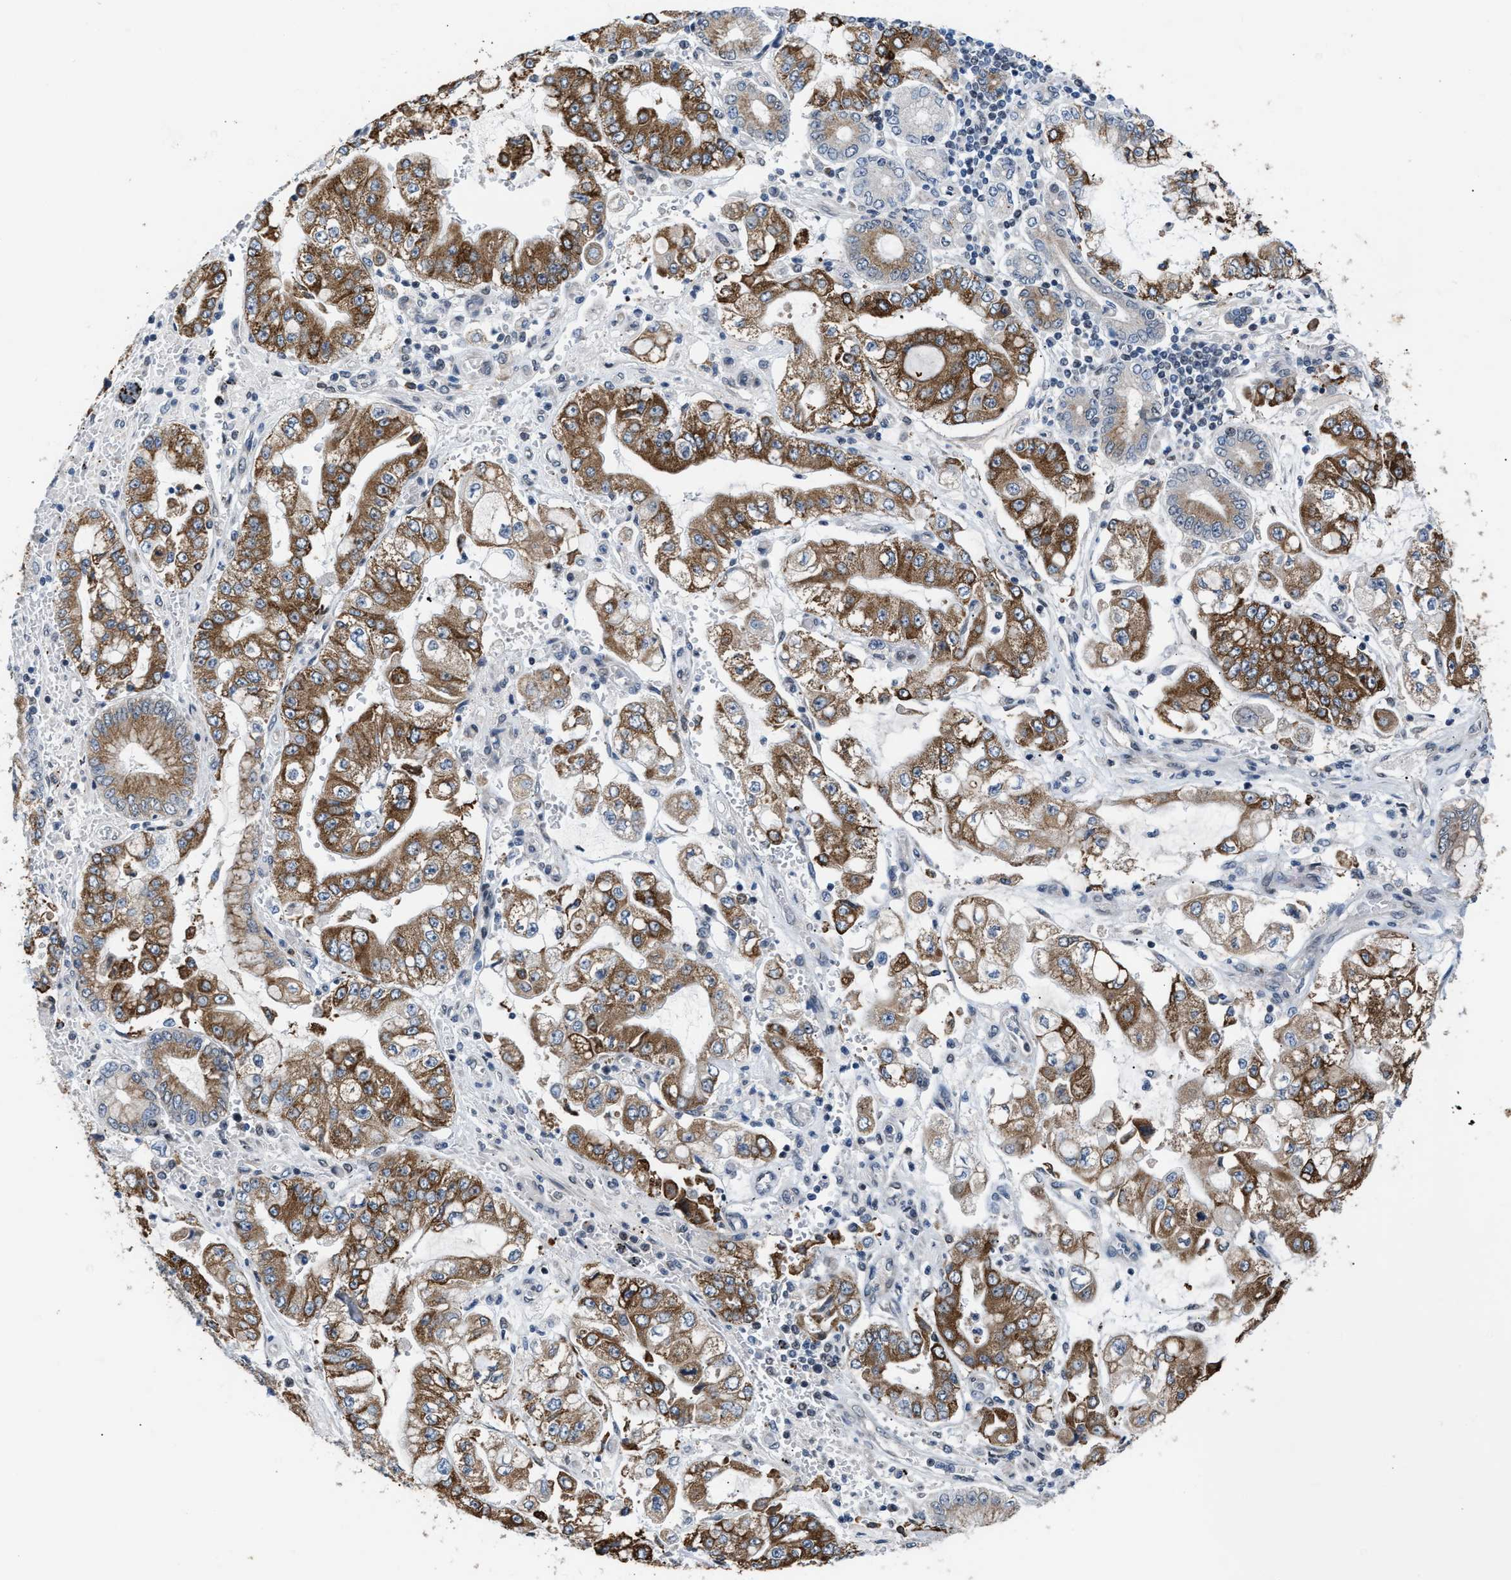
{"staining": {"intensity": "moderate", "quantity": ">75%", "location": "cytoplasmic/membranous"}, "tissue": "stomach cancer", "cell_type": "Tumor cells", "image_type": "cancer", "snomed": [{"axis": "morphology", "description": "Adenocarcinoma, NOS"}, {"axis": "topography", "description": "Stomach"}], "caption": "There is medium levels of moderate cytoplasmic/membranous expression in tumor cells of stomach adenocarcinoma, as demonstrated by immunohistochemical staining (brown color).", "gene": "TXNRD3", "patient": {"sex": "male", "age": 76}}